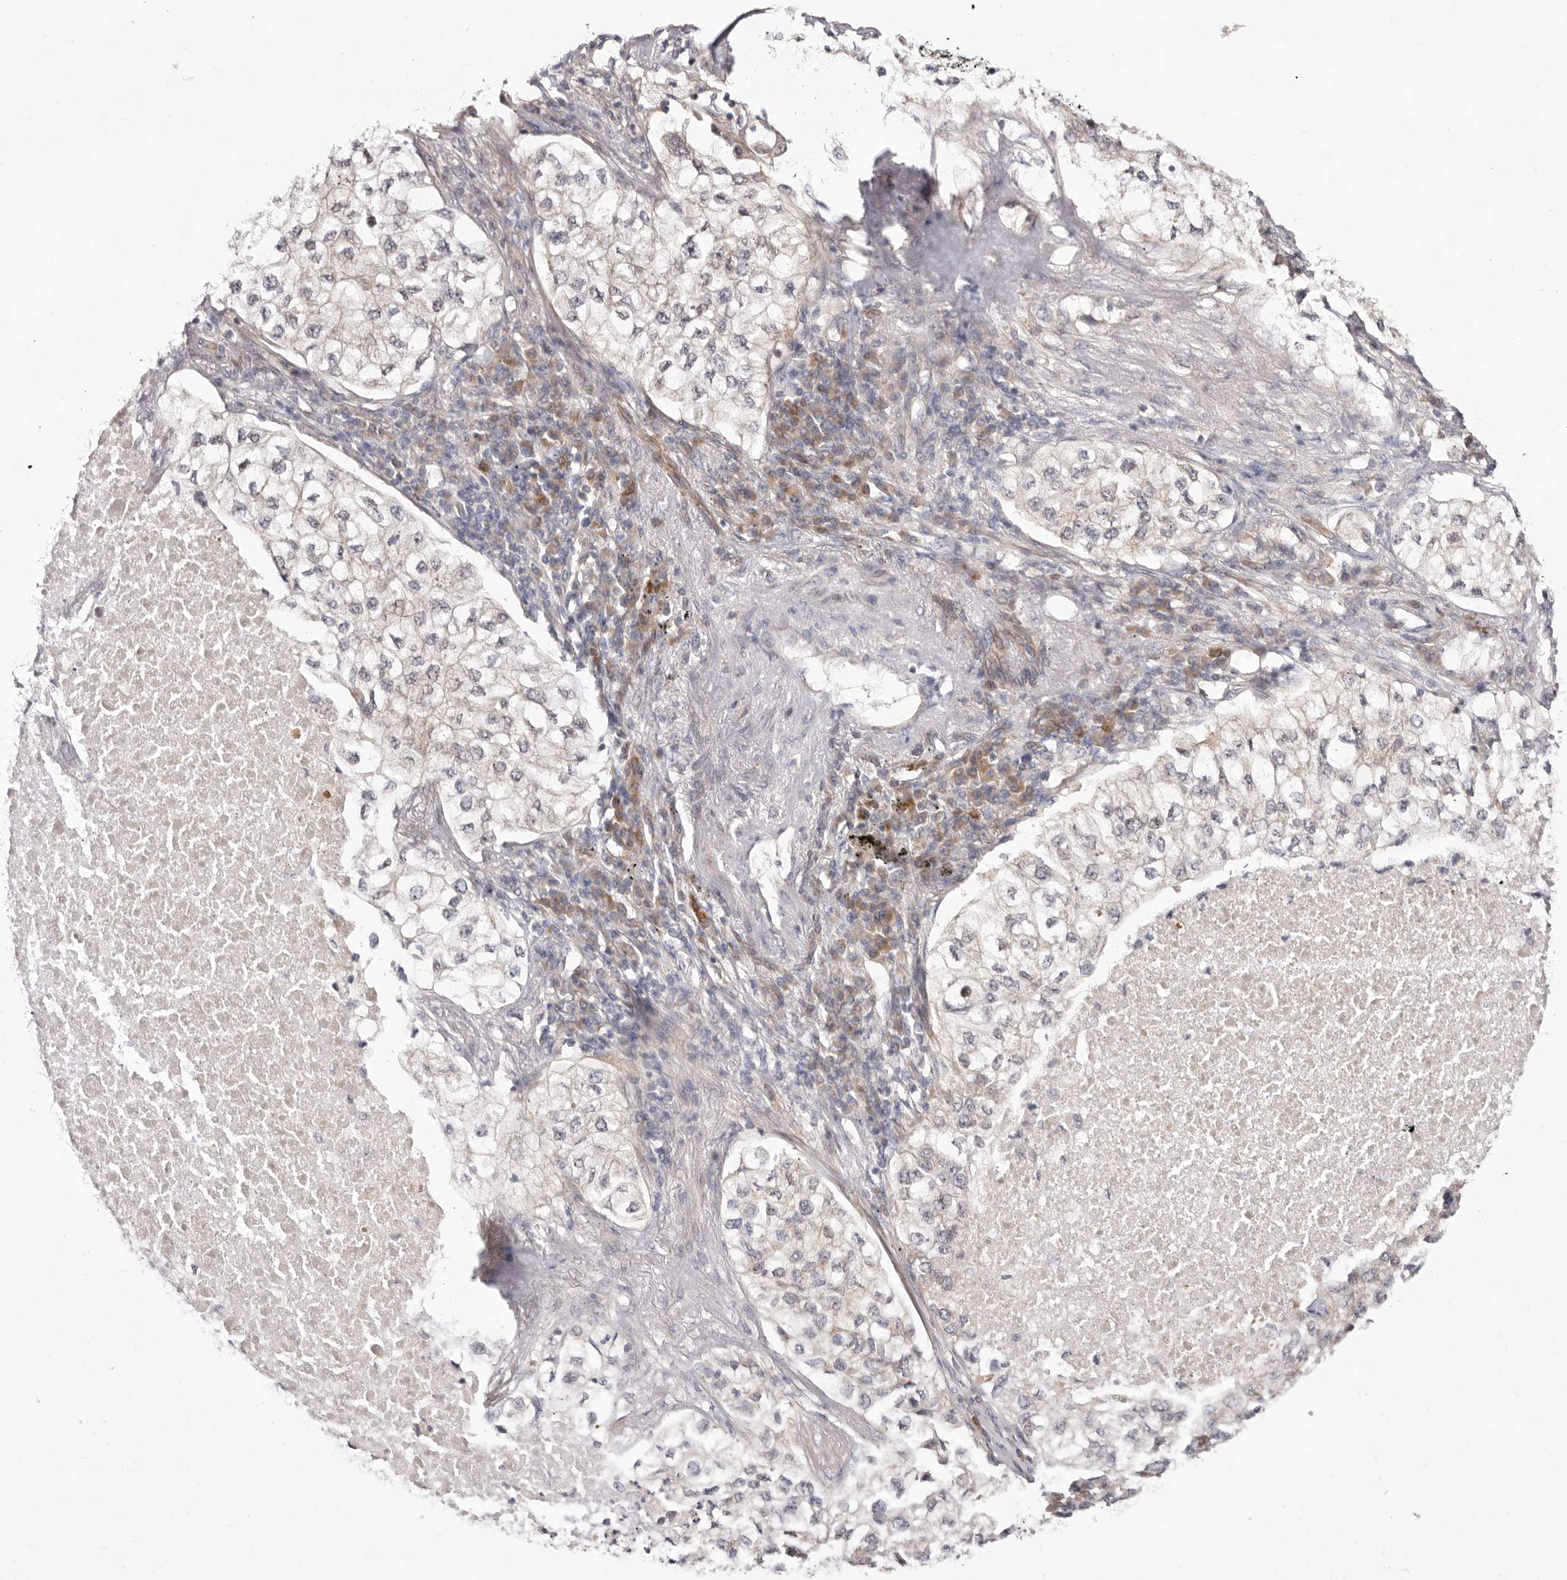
{"staining": {"intensity": "weak", "quantity": "<25%", "location": "cytoplasmic/membranous"}, "tissue": "lung cancer", "cell_type": "Tumor cells", "image_type": "cancer", "snomed": [{"axis": "morphology", "description": "Adenocarcinoma, NOS"}, {"axis": "topography", "description": "Lung"}], "caption": "A photomicrograph of human lung cancer (adenocarcinoma) is negative for staining in tumor cells.", "gene": "GPATCH4", "patient": {"sex": "male", "age": 63}}